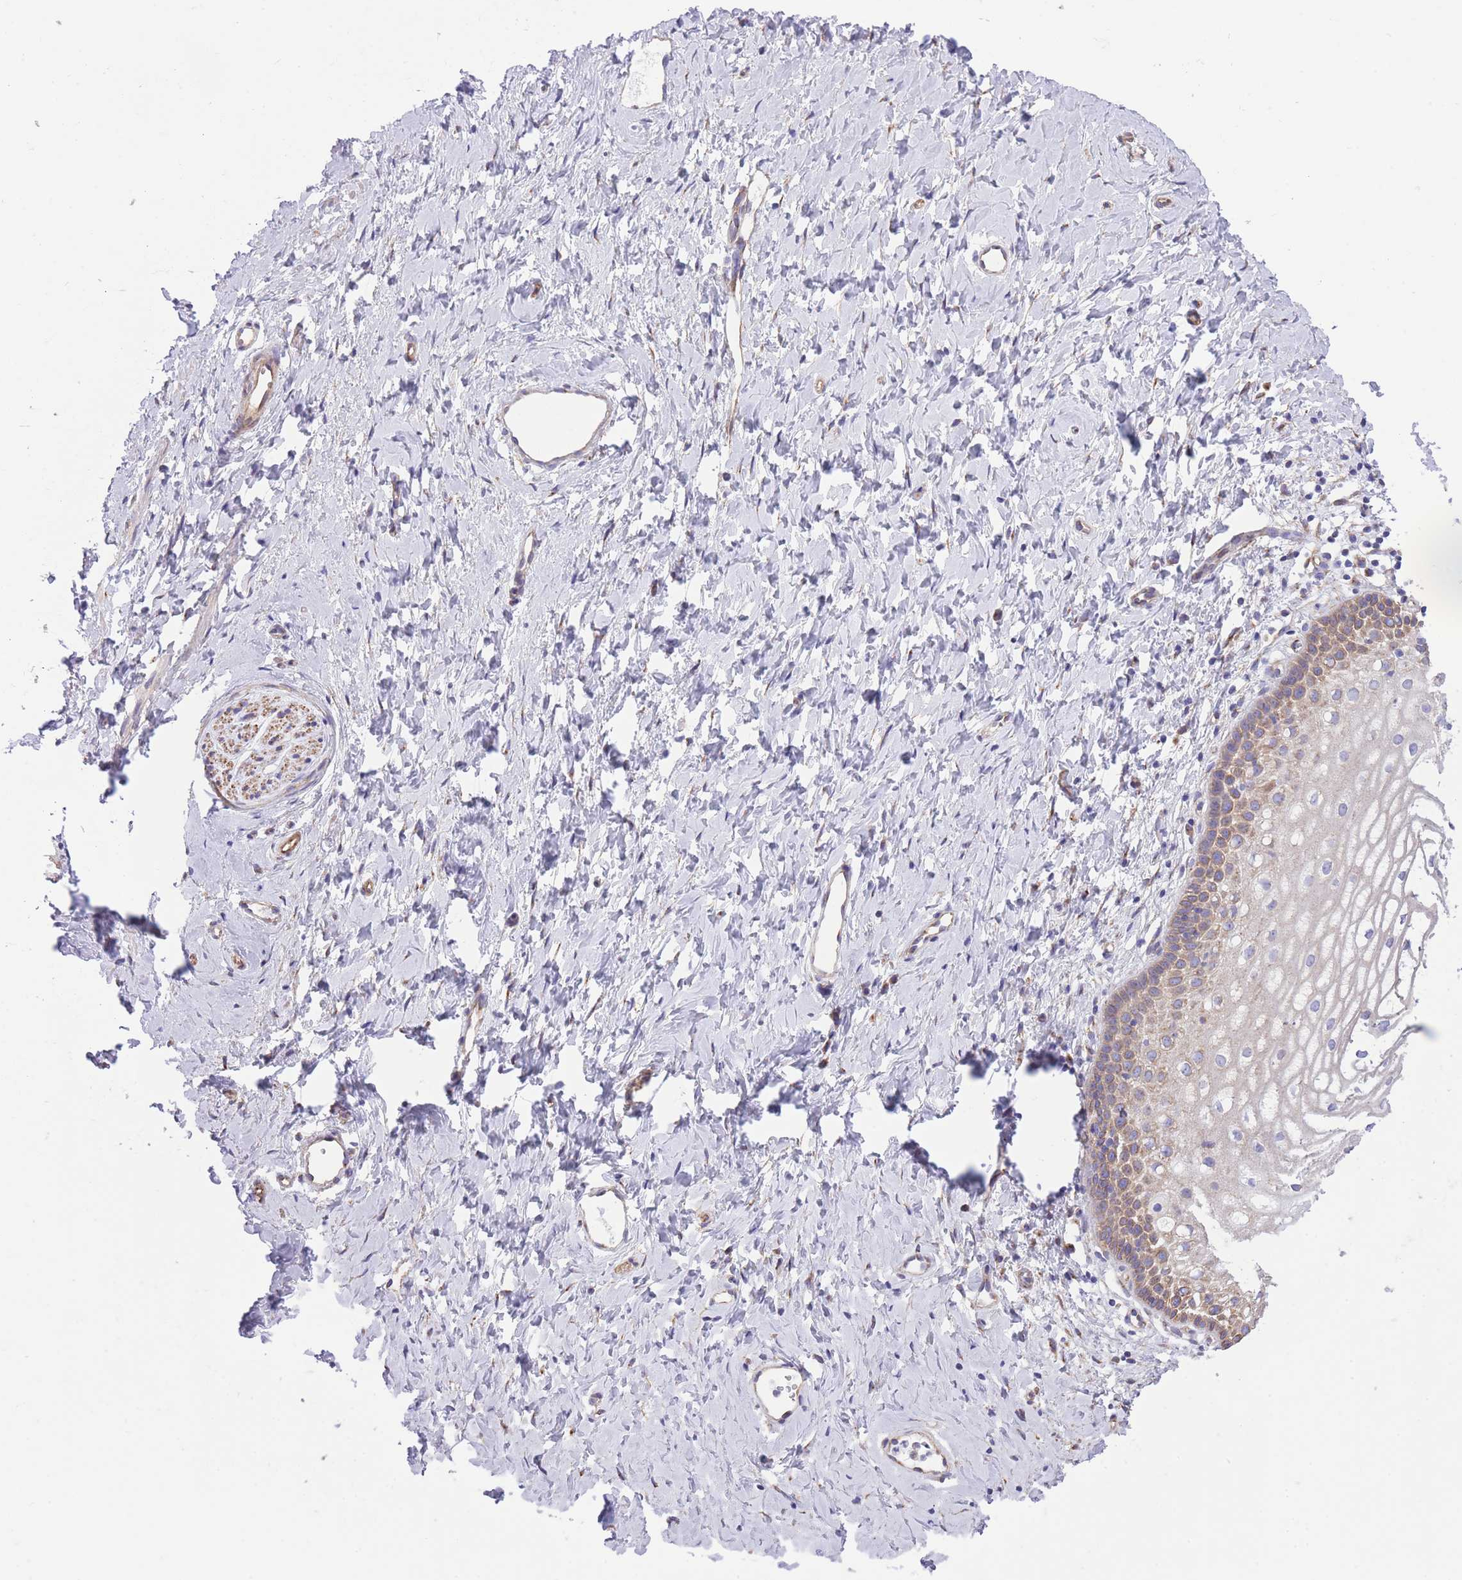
{"staining": {"intensity": "moderate", "quantity": "25%-75%", "location": "cytoplasmic/membranous"}, "tissue": "vagina", "cell_type": "Squamous epithelial cells", "image_type": "normal", "snomed": [{"axis": "morphology", "description": "Normal tissue, NOS"}, {"axis": "topography", "description": "Vagina"}], "caption": "Protein expression analysis of benign vagina displays moderate cytoplasmic/membranous staining in approximately 25%-75% of squamous epithelial cells.", "gene": "RHOU", "patient": {"sex": "female", "age": 56}}